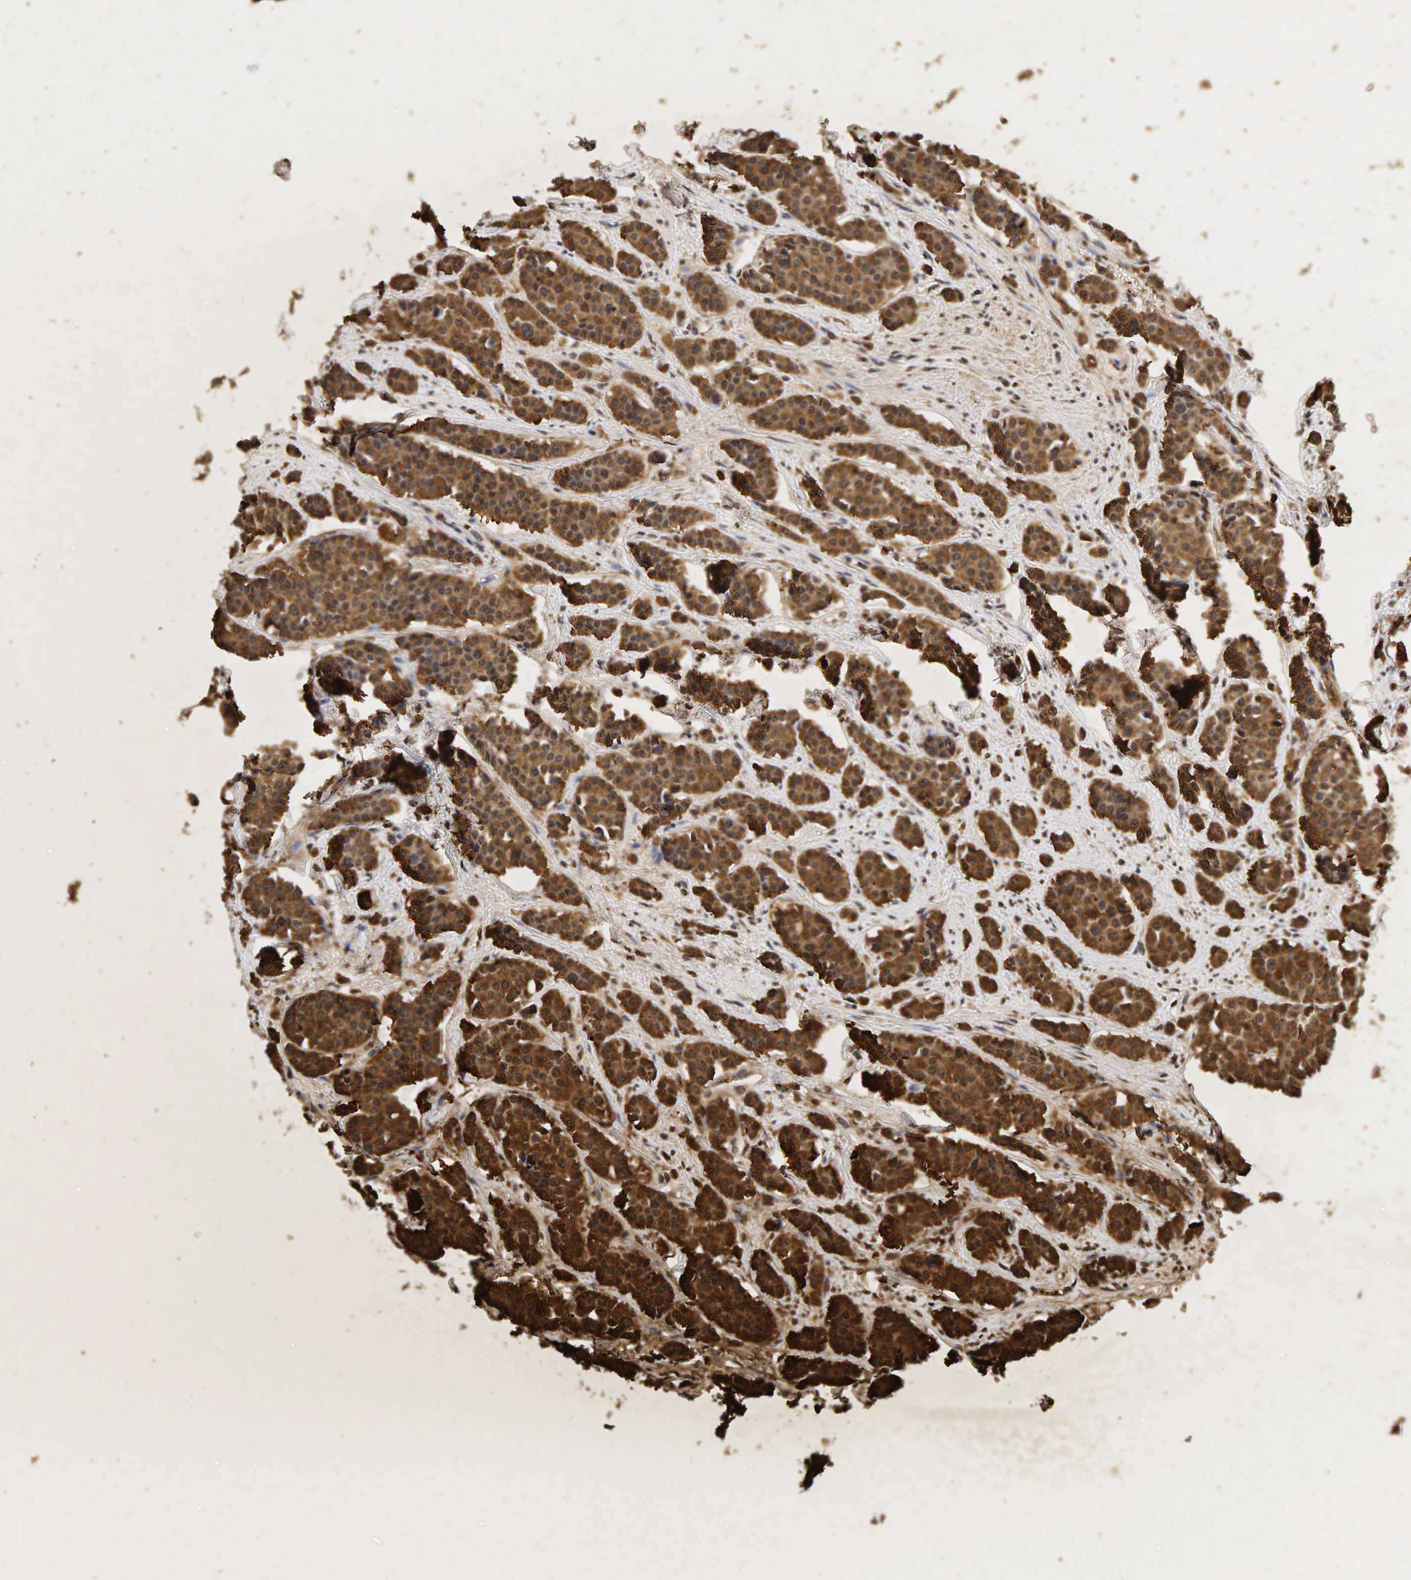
{"staining": {"intensity": "strong", "quantity": ">75%", "location": "cytoplasmic/membranous"}, "tissue": "carcinoid", "cell_type": "Tumor cells", "image_type": "cancer", "snomed": [{"axis": "morphology", "description": "Carcinoid, malignant, NOS"}, {"axis": "topography", "description": "Small intestine"}], "caption": "Brown immunohistochemical staining in carcinoid demonstrates strong cytoplasmic/membranous staining in about >75% of tumor cells.", "gene": "CHGA", "patient": {"sex": "male", "age": 60}}